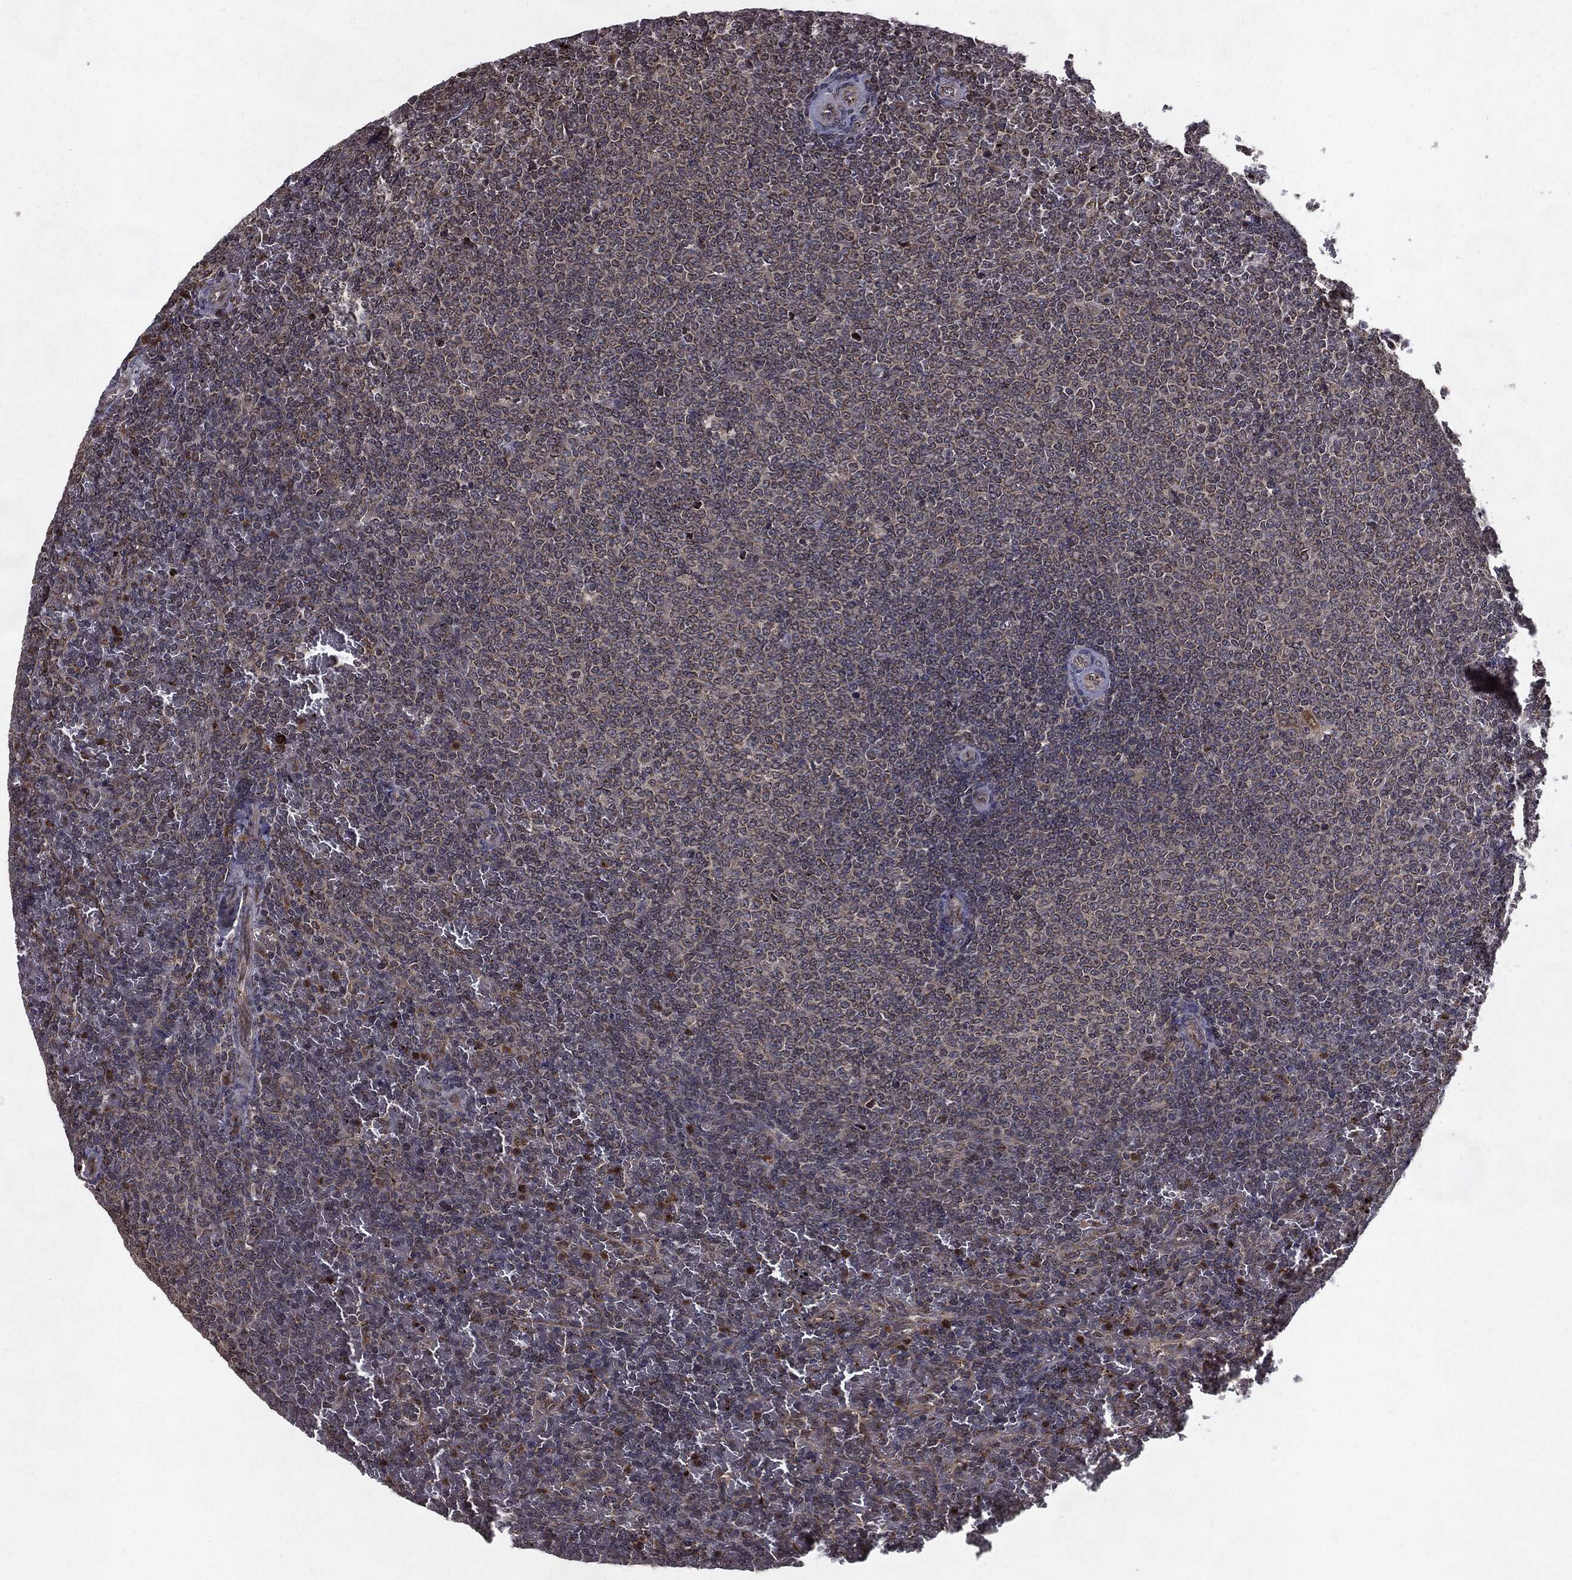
{"staining": {"intensity": "negative", "quantity": "none", "location": "none"}, "tissue": "lymphoma", "cell_type": "Tumor cells", "image_type": "cancer", "snomed": [{"axis": "morphology", "description": "Malignant lymphoma, non-Hodgkin's type, Low grade"}, {"axis": "topography", "description": "Spleen"}], "caption": "Tumor cells show no significant staining in low-grade malignant lymphoma, non-Hodgkin's type.", "gene": "HDAC5", "patient": {"sex": "female", "age": 77}}